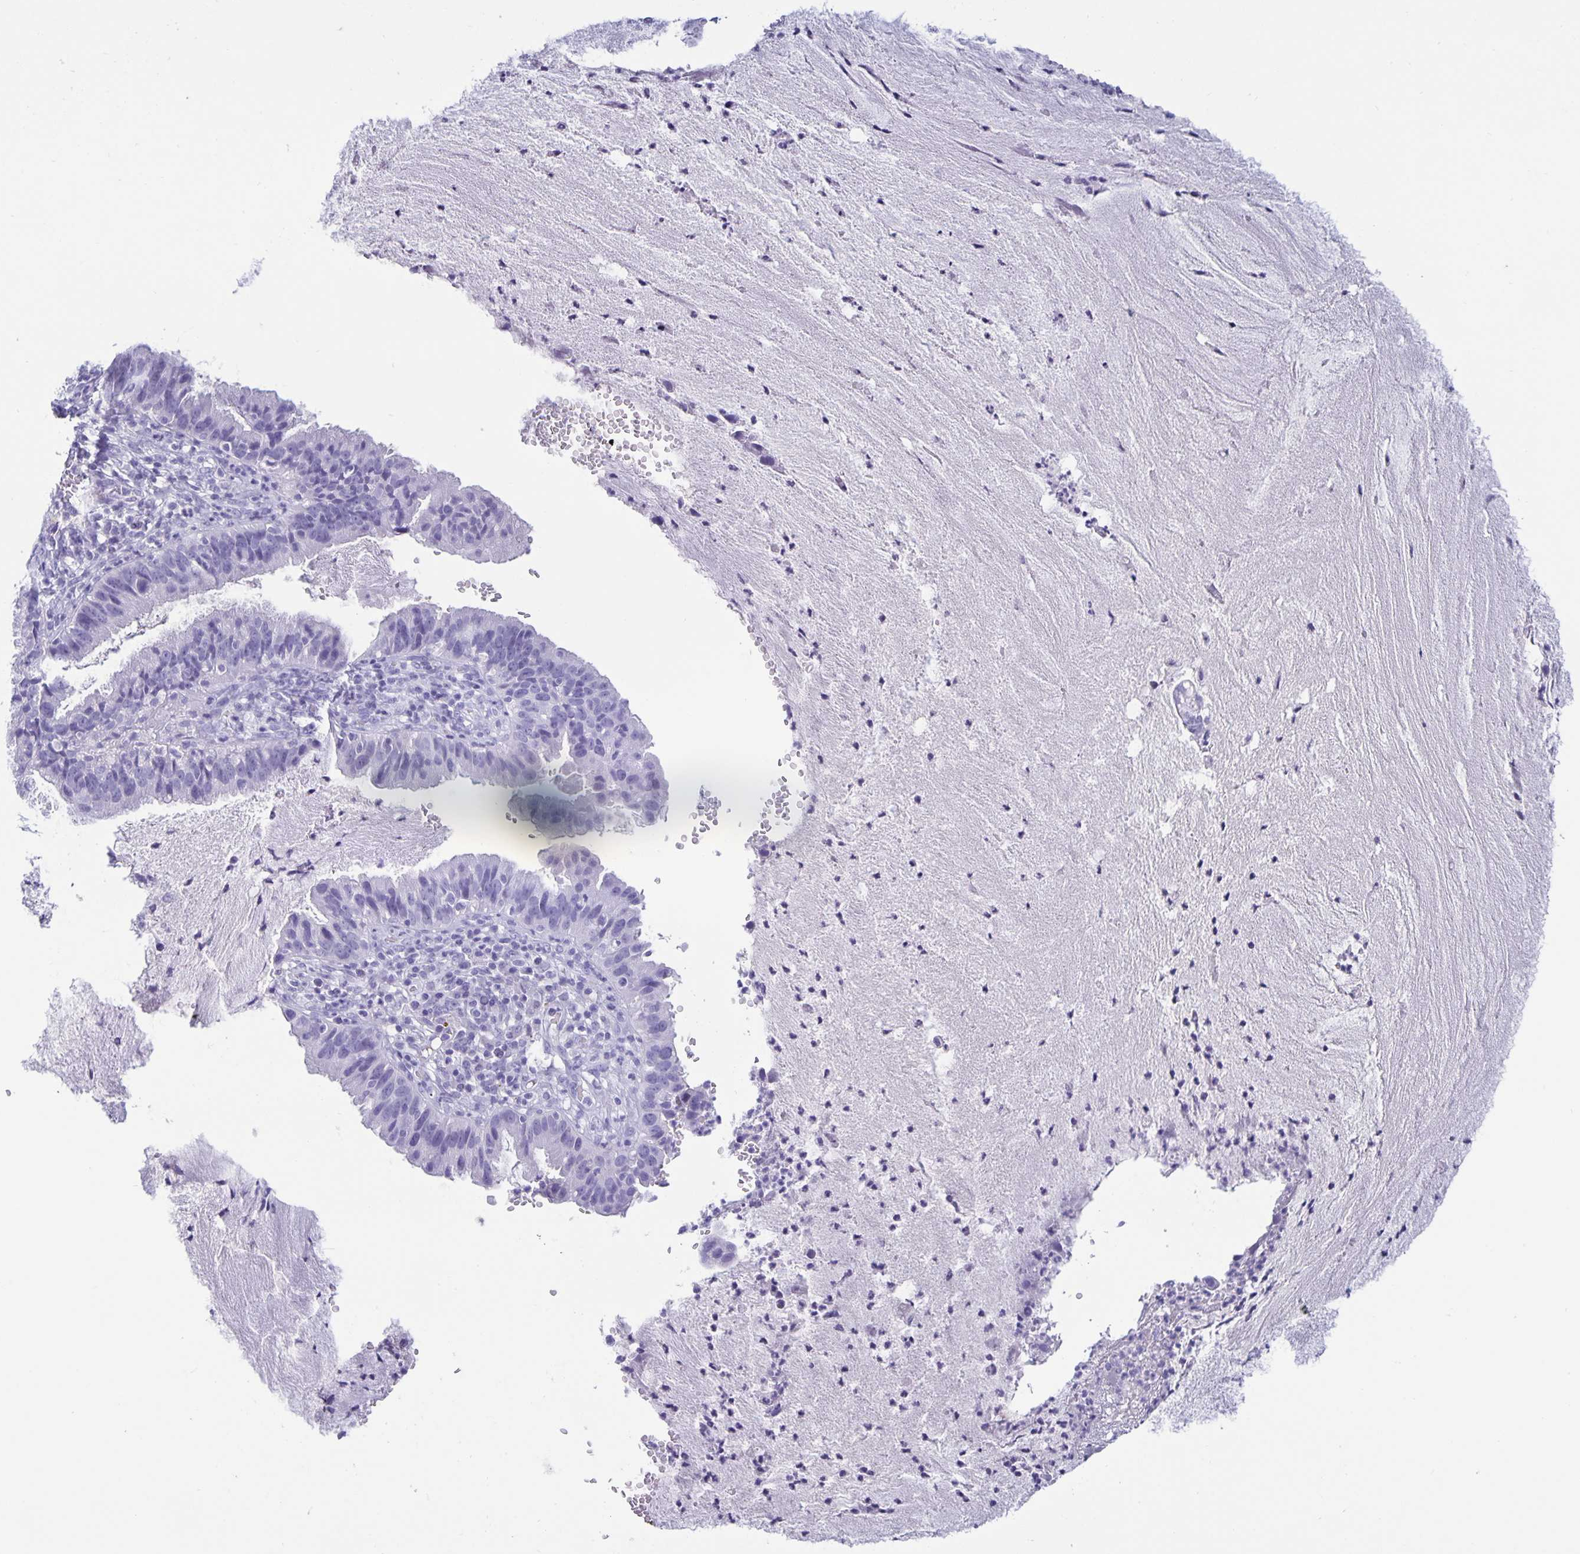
{"staining": {"intensity": "negative", "quantity": "none", "location": "none"}, "tissue": "cervical cancer", "cell_type": "Tumor cells", "image_type": "cancer", "snomed": [{"axis": "morphology", "description": "Adenocarcinoma, NOS"}, {"axis": "topography", "description": "Cervix"}], "caption": "Protein analysis of adenocarcinoma (cervical) displays no significant expression in tumor cells. (DAB (3,3'-diaminobenzidine) immunohistochemistry visualized using brightfield microscopy, high magnification).", "gene": "BPIFA3", "patient": {"sex": "female", "age": 34}}